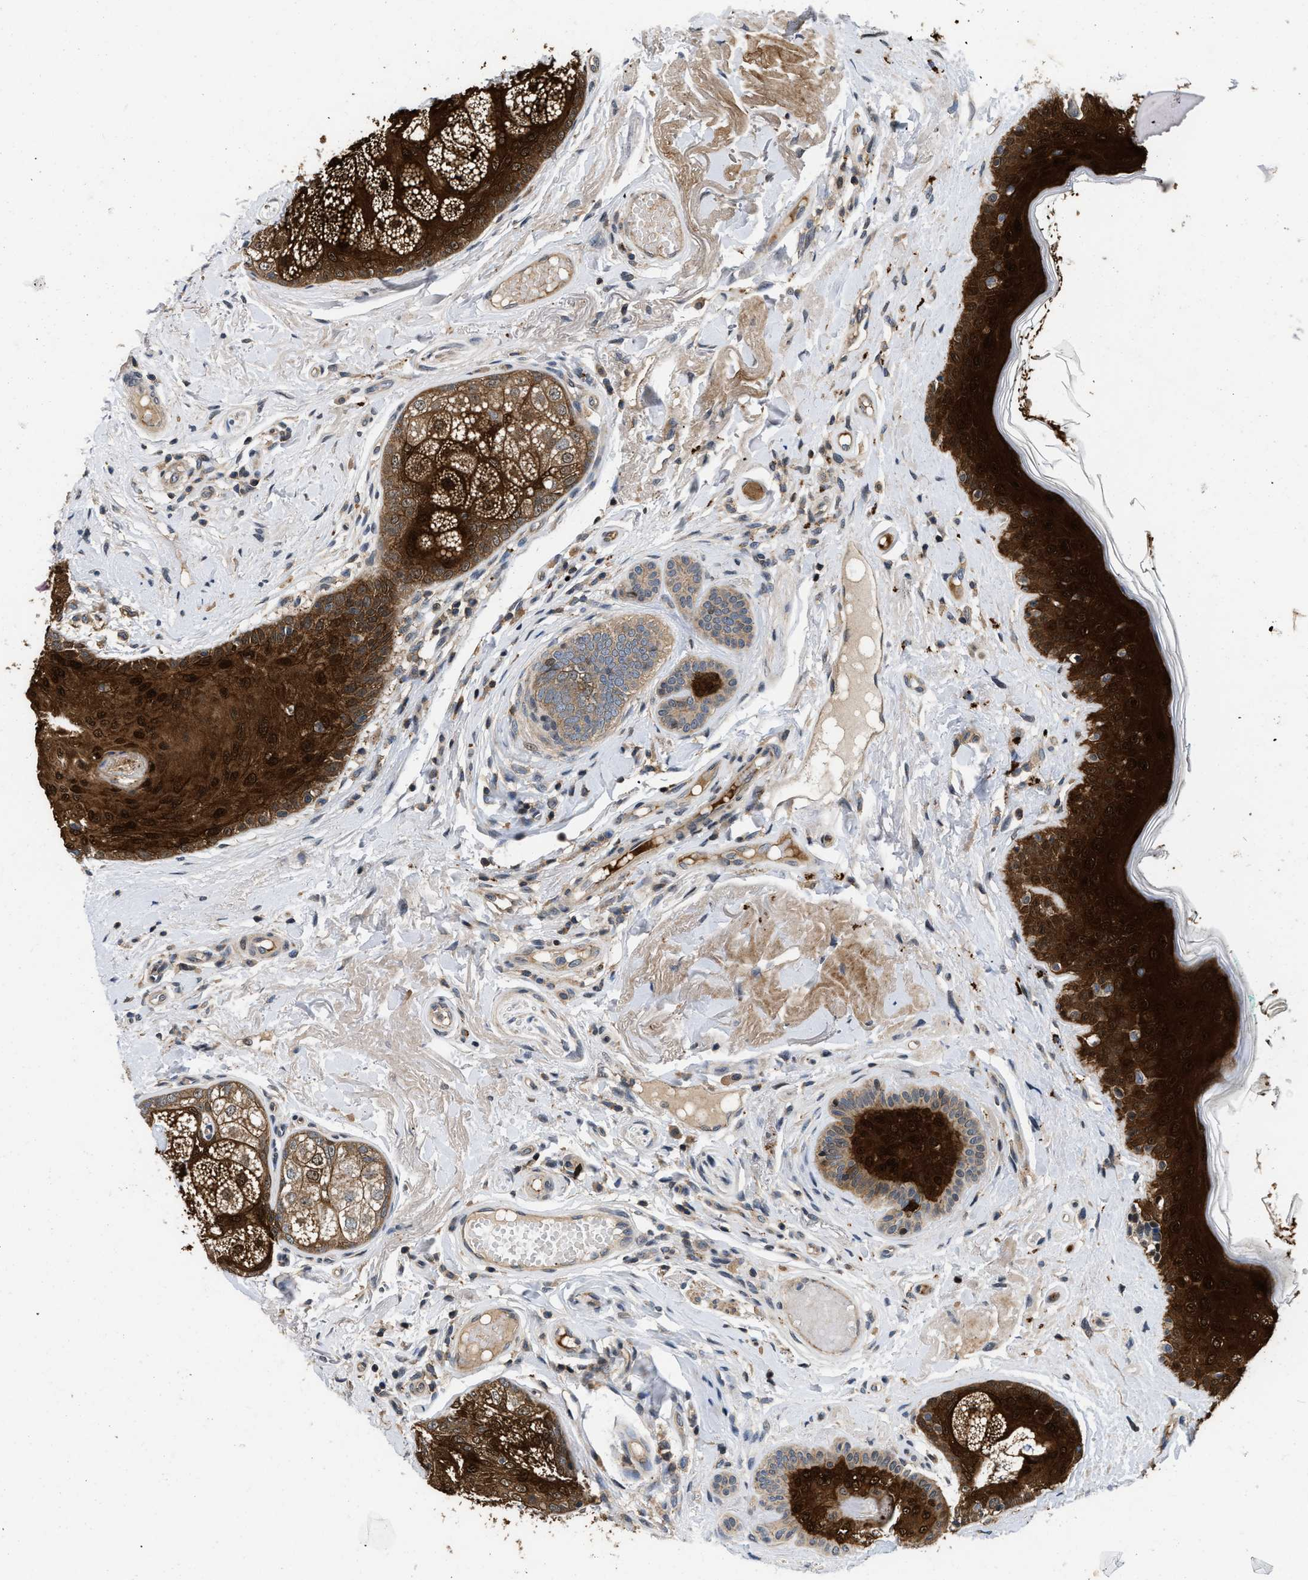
{"staining": {"intensity": "strong", "quantity": ">75%", "location": "cytoplasmic/membranous,nuclear"}, "tissue": "oral mucosa", "cell_type": "Squamous epithelial cells", "image_type": "normal", "snomed": [{"axis": "morphology", "description": "Normal tissue, NOS"}, {"axis": "topography", "description": "Skin"}, {"axis": "topography", "description": "Oral tissue"}], "caption": "Approximately >75% of squamous epithelial cells in unremarkable human oral mucosa exhibit strong cytoplasmic/membranous,nuclear protein staining as visualized by brown immunohistochemical staining.", "gene": "PRDM14", "patient": {"sex": "male", "age": 84}}